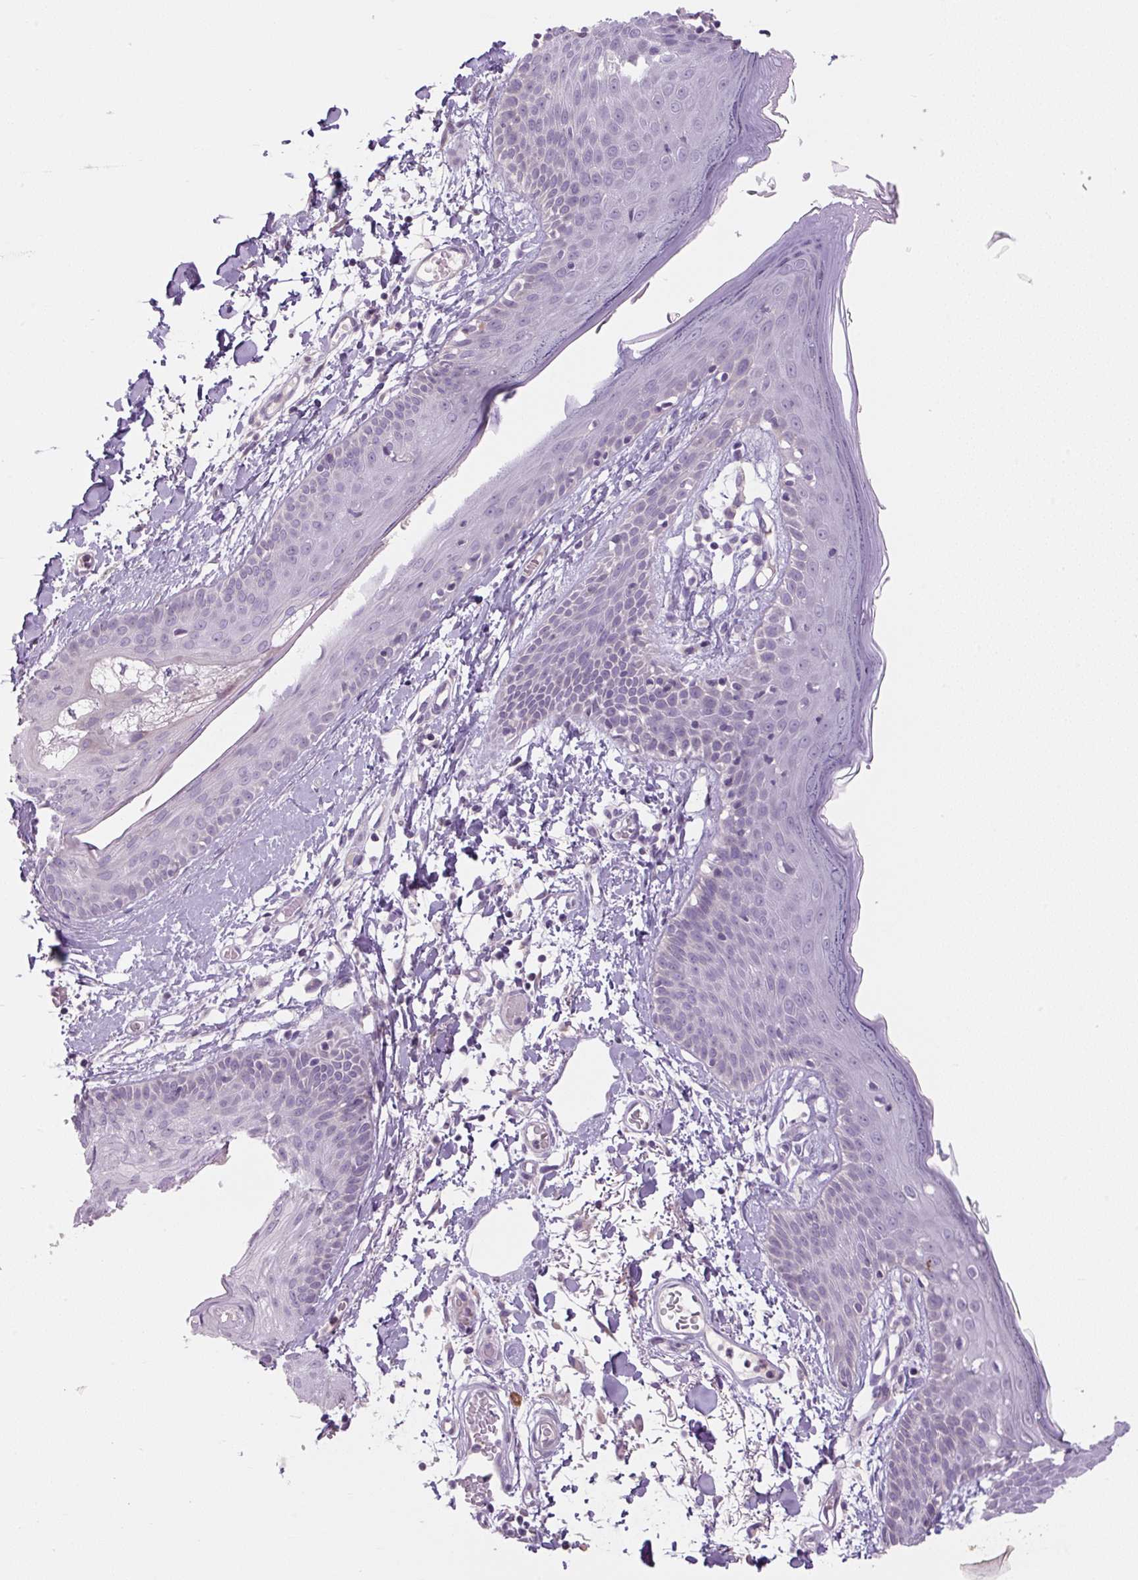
{"staining": {"intensity": "negative", "quantity": "none", "location": "none"}, "tissue": "skin", "cell_type": "Fibroblasts", "image_type": "normal", "snomed": [{"axis": "morphology", "description": "Normal tissue, NOS"}, {"axis": "topography", "description": "Skin"}], "caption": "IHC photomicrograph of normal skin: skin stained with DAB (3,3'-diaminobenzidine) reveals no significant protein expression in fibroblasts.", "gene": "TMEM100", "patient": {"sex": "male", "age": 79}}